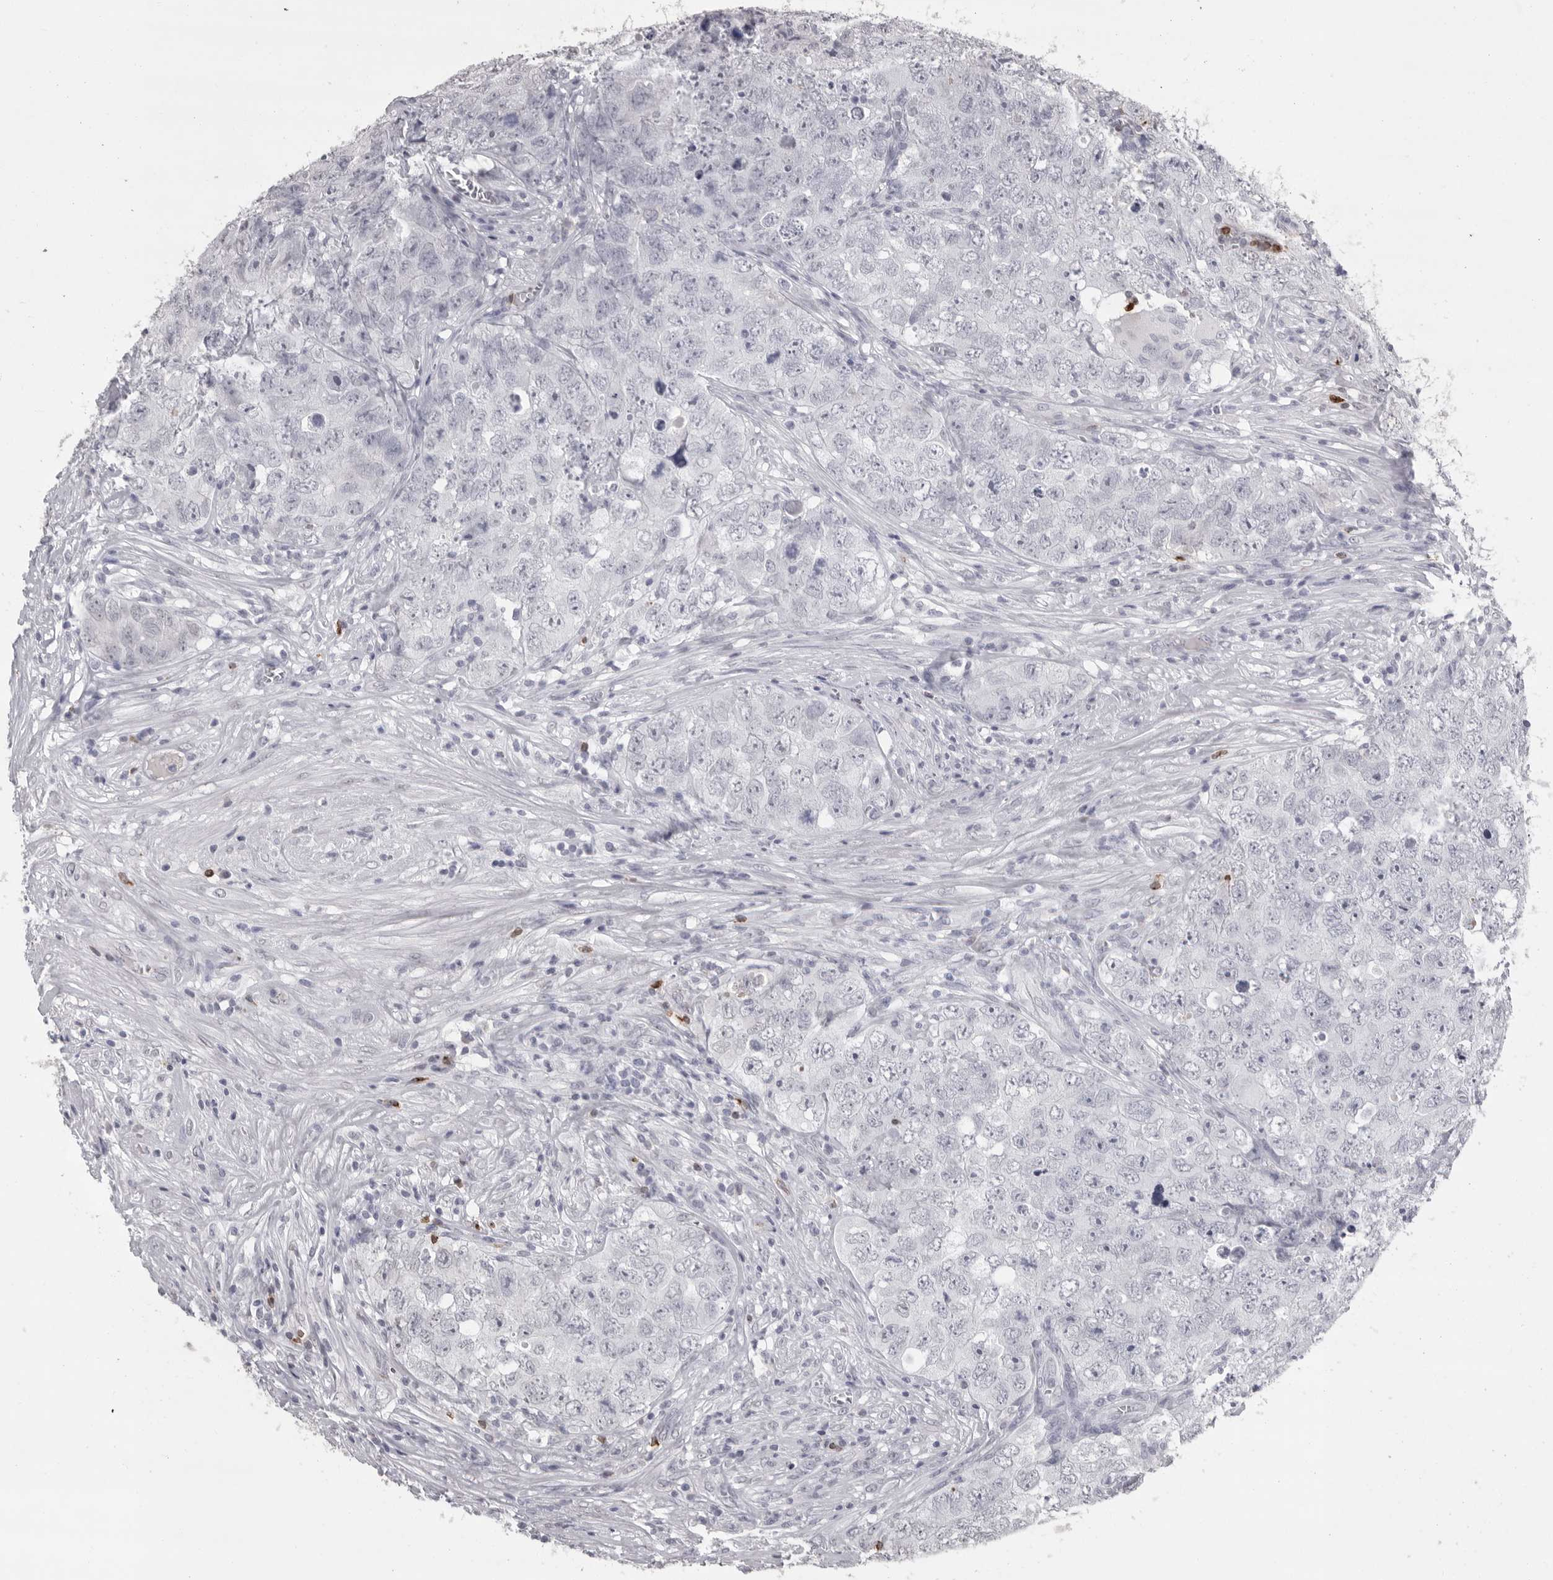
{"staining": {"intensity": "negative", "quantity": "none", "location": "none"}, "tissue": "testis cancer", "cell_type": "Tumor cells", "image_type": "cancer", "snomed": [{"axis": "morphology", "description": "Seminoma, NOS"}, {"axis": "morphology", "description": "Carcinoma, Embryonal, NOS"}, {"axis": "topography", "description": "Testis"}], "caption": "This is a image of IHC staining of testis cancer (seminoma), which shows no expression in tumor cells.", "gene": "GNLY", "patient": {"sex": "male", "age": 43}}